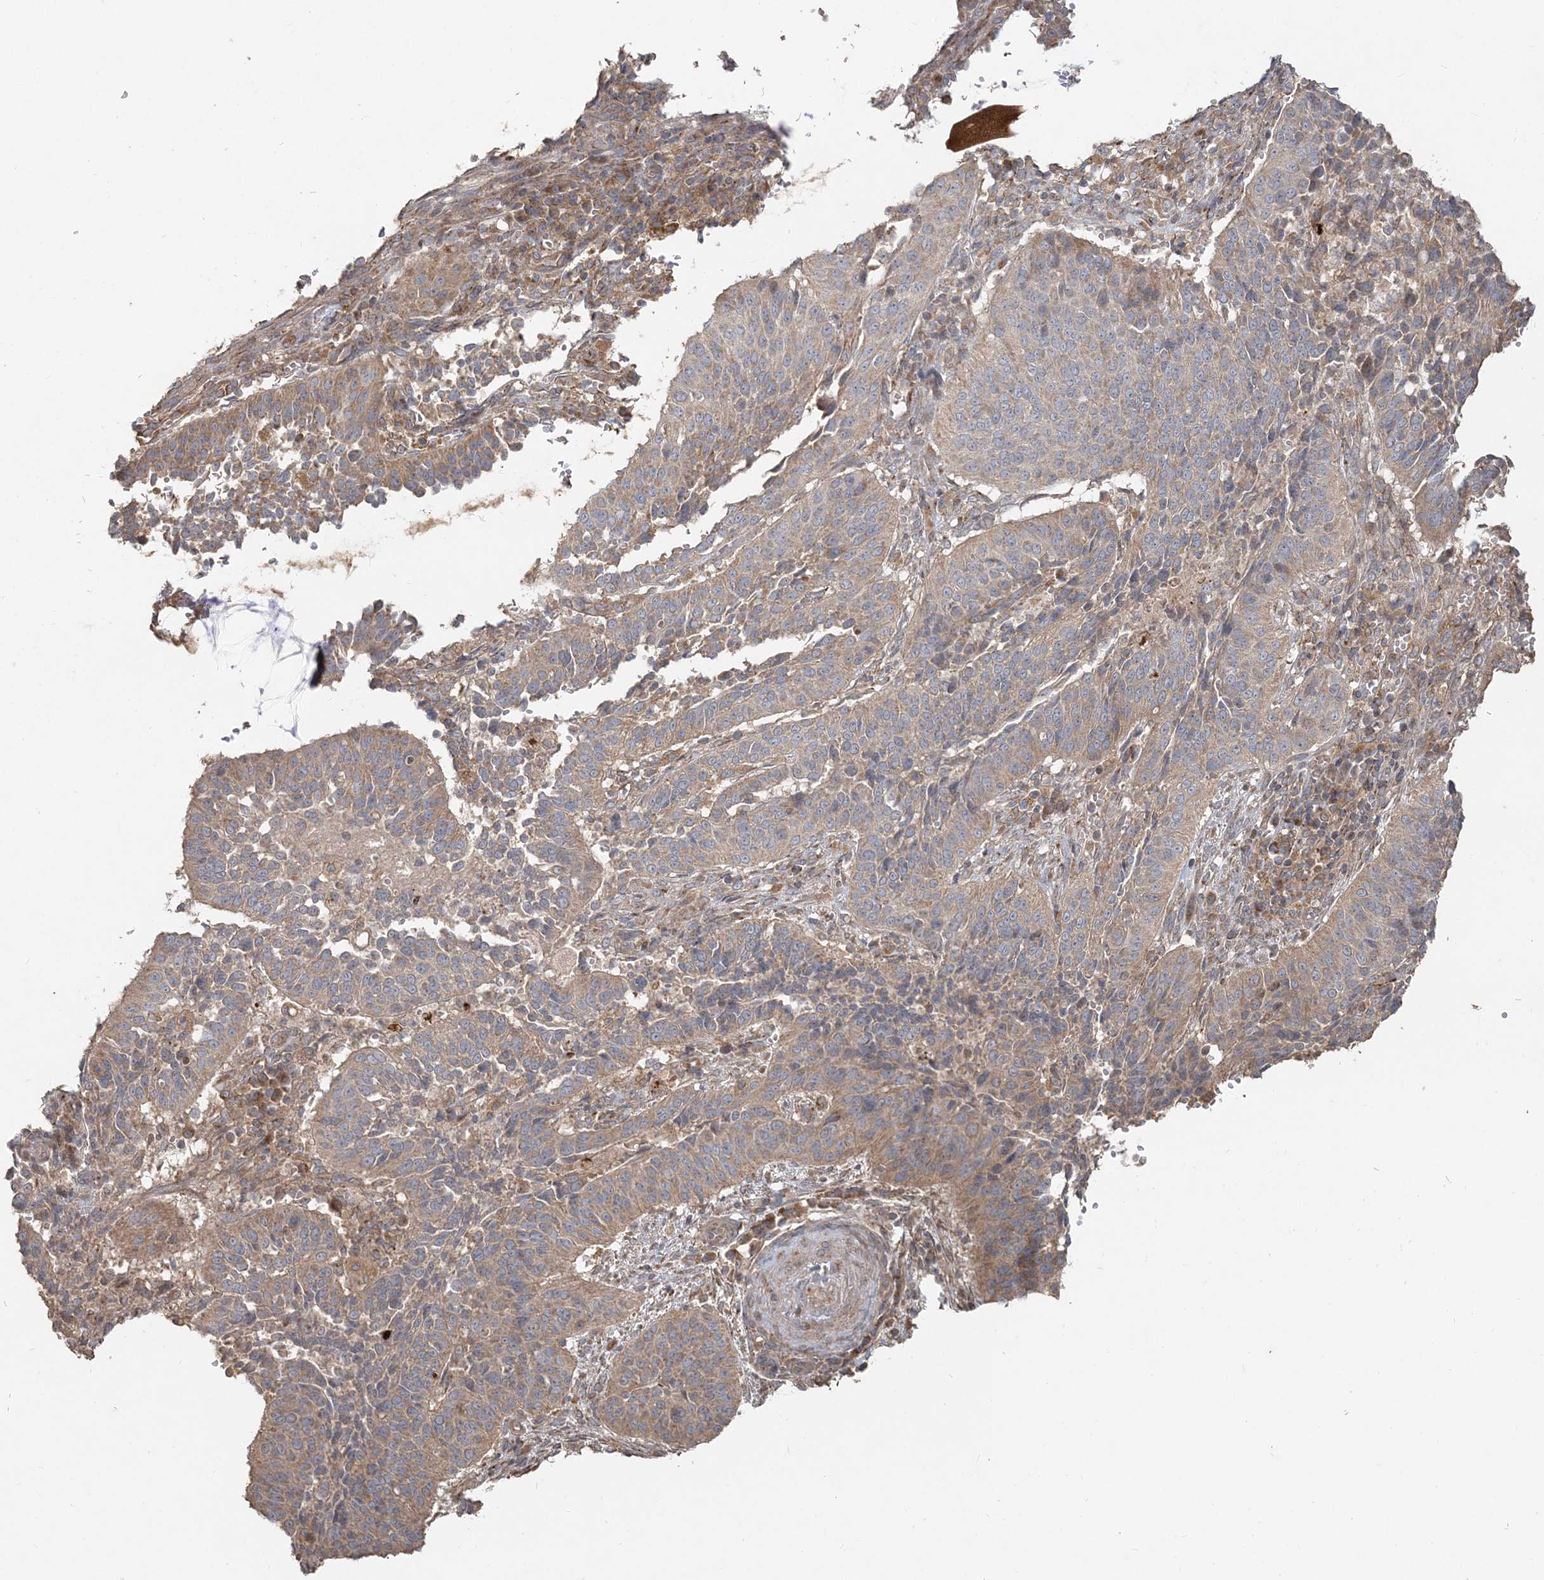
{"staining": {"intensity": "moderate", "quantity": "25%-75%", "location": "cytoplasmic/membranous"}, "tissue": "cervical cancer", "cell_type": "Tumor cells", "image_type": "cancer", "snomed": [{"axis": "morphology", "description": "Normal tissue, NOS"}, {"axis": "morphology", "description": "Squamous cell carcinoma, NOS"}, {"axis": "topography", "description": "Cervix"}], "caption": "Moderate cytoplasmic/membranous staining is appreciated in about 25%-75% of tumor cells in cervical cancer.", "gene": "RAB14", "patient": {"sex": "female", "age": 39}}